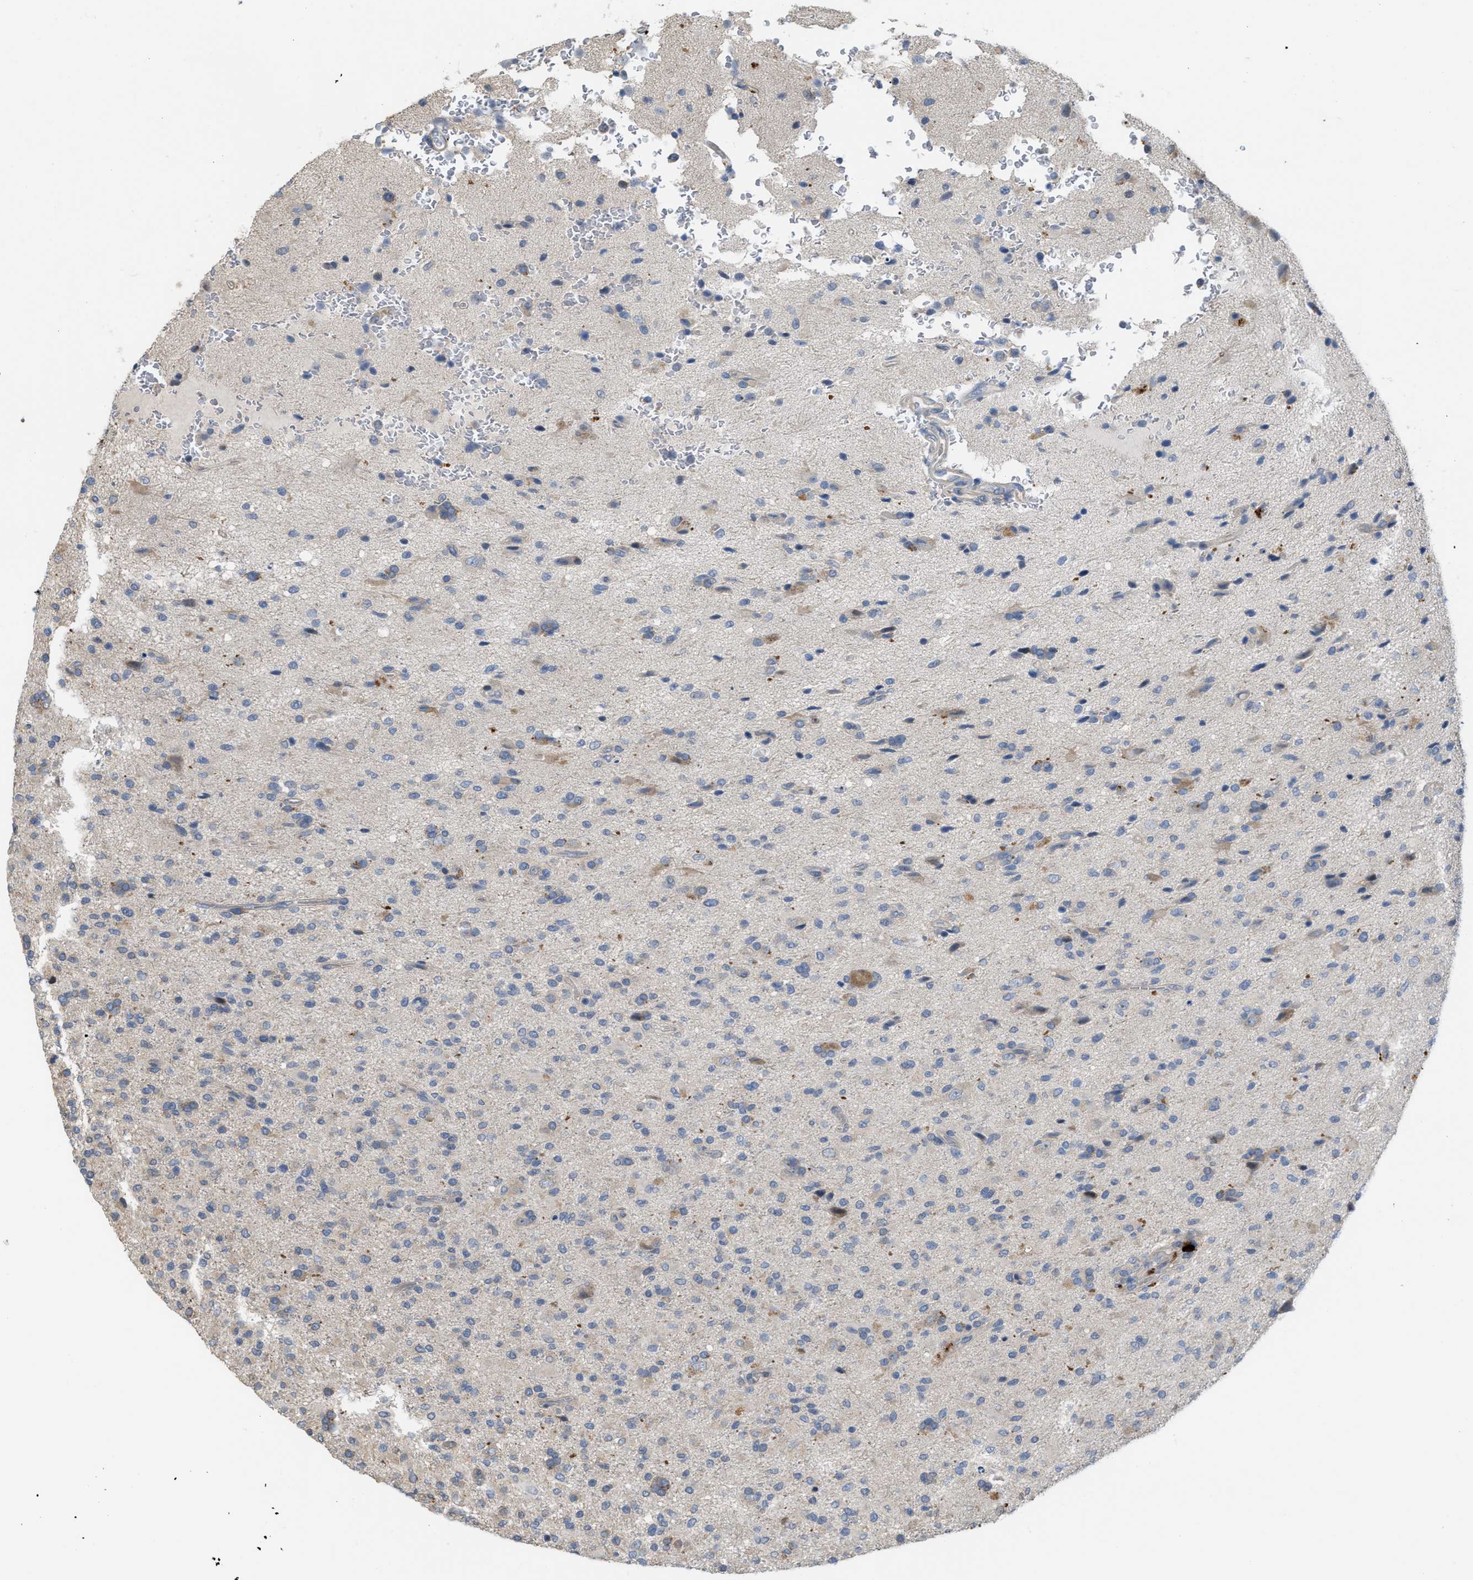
{"staining": {"intensity": "moderate", "quantity": "25%-75%", "location": "cytoplasmic/membranous"}, "tissue": "glioma", "cell_type": "Tumor cells", "image_type": "cancer", "snomed": [{"axis": "morphology", "description": "Glioma, malignant, High grade"}, {"axis": "topography", "description": "Brain"}], "caption": "Immunohistochemical staining of human glioma displays moderate cytoplasmic/membranous protein staining in approximately 25%-75% of tumor cells.", "gene": "CSNK1A1", "patient": {"sex": "male", "age": 71}}